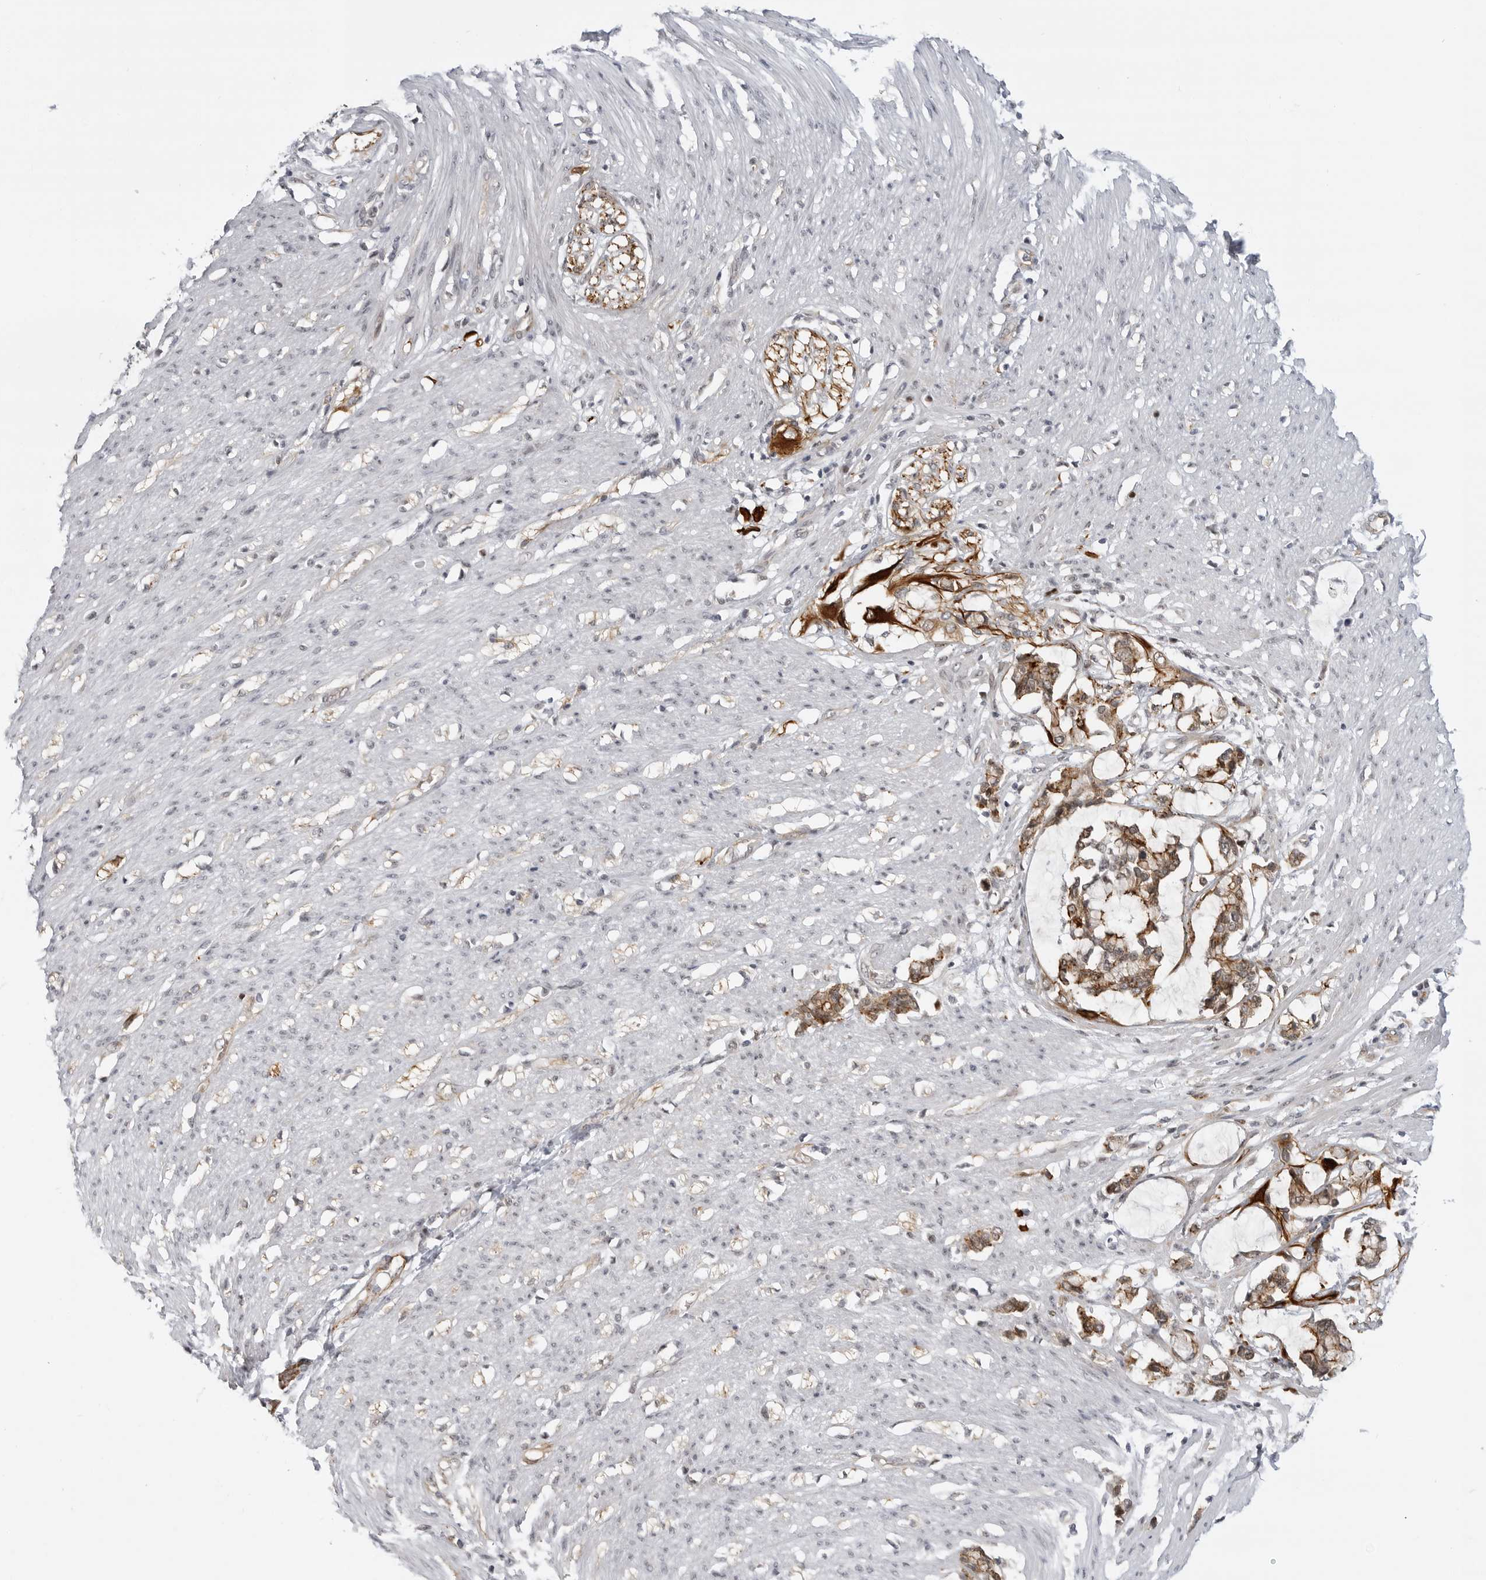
{"staining": {"intensity": "weak", "quantity": "<25%", "location": "cytoplasmic/membranous"}, "tissue": "smooth muscle", "cell_type": "Smooth muscle cells", "image_type": "normal", "snomed": [{"axis": "morphology", "description": "Normal tissue, NOS"}, {"axis": "morphology", "description": "Adenocarcinoma, NOS"}, {"axis": "topography", "description": "Colon"}, {"axis": "topography", "description": "Peripheral nerve tissue"}], "caption": "Immunohistochemical staining of normal smooth muscle exhibits no significant positivity in smooth muscle cells. The staining was performed using DAB to visualize the protein expression in brown, while the nuclei were stained in blue with hematoxylin (Magnification: 20x).", "gene": "CEP295NL", "patient": {"sex": "male", "age": 14}}